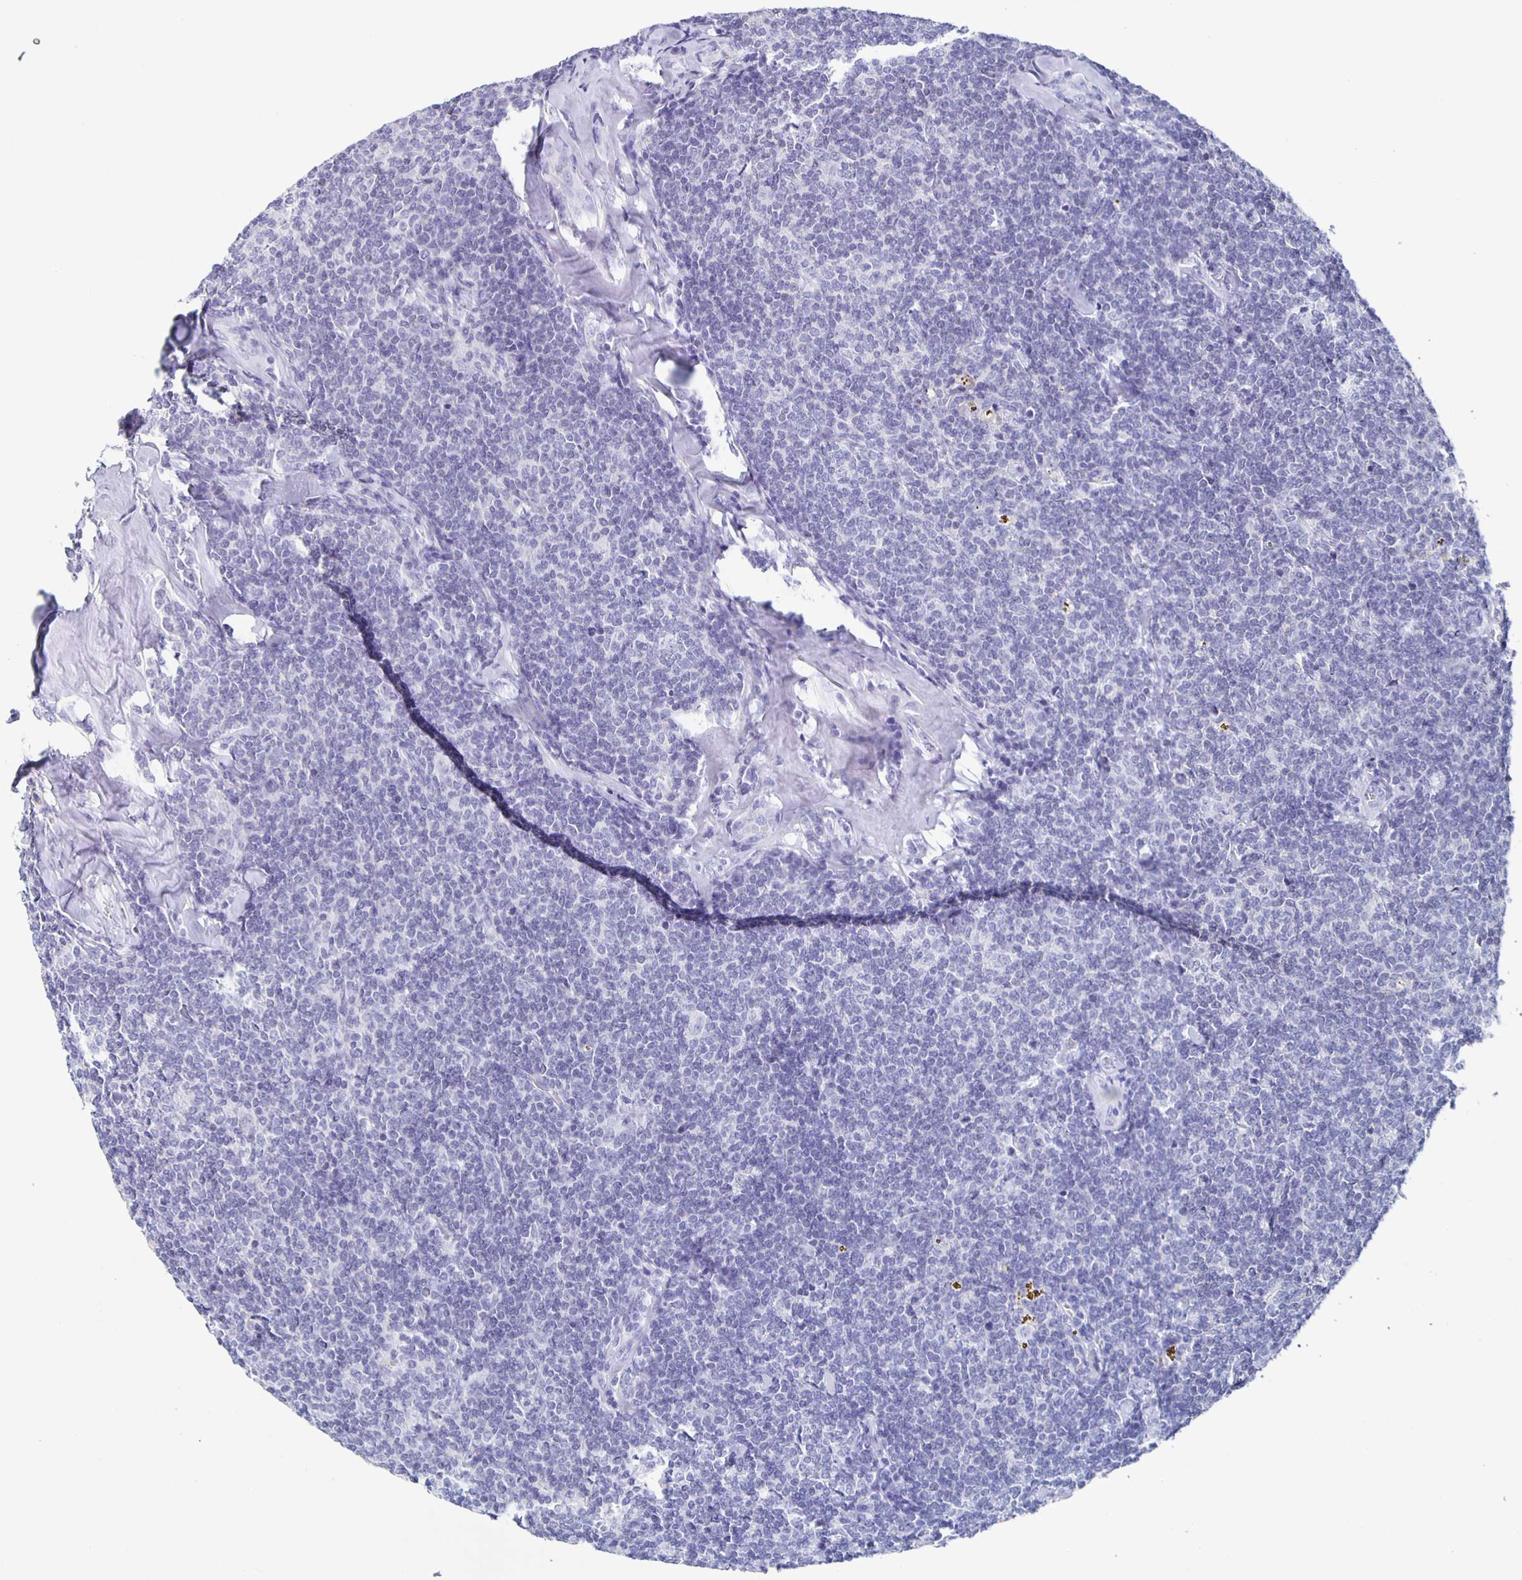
{"staining": {"intensity": "negative", "quantity": "none", "location": "none"}, "tissue": "lymphoma", "cell_type": "Tumor cells", "image_type": "cancer", "snomed": [{"axis": "morphology", "description": "Malignant lymphoma, non-Hodgkin's type, Low grade"}, {"axis": "topography", "description": "Lymph node"}], "caption": "Protein analysis of malignant lymphoma, non-Hodgkin's type (low-grade) reveals no significant positivity in tumor cells.", "gene": "FGA", "patient": {"sex": "female", "age": 56}}